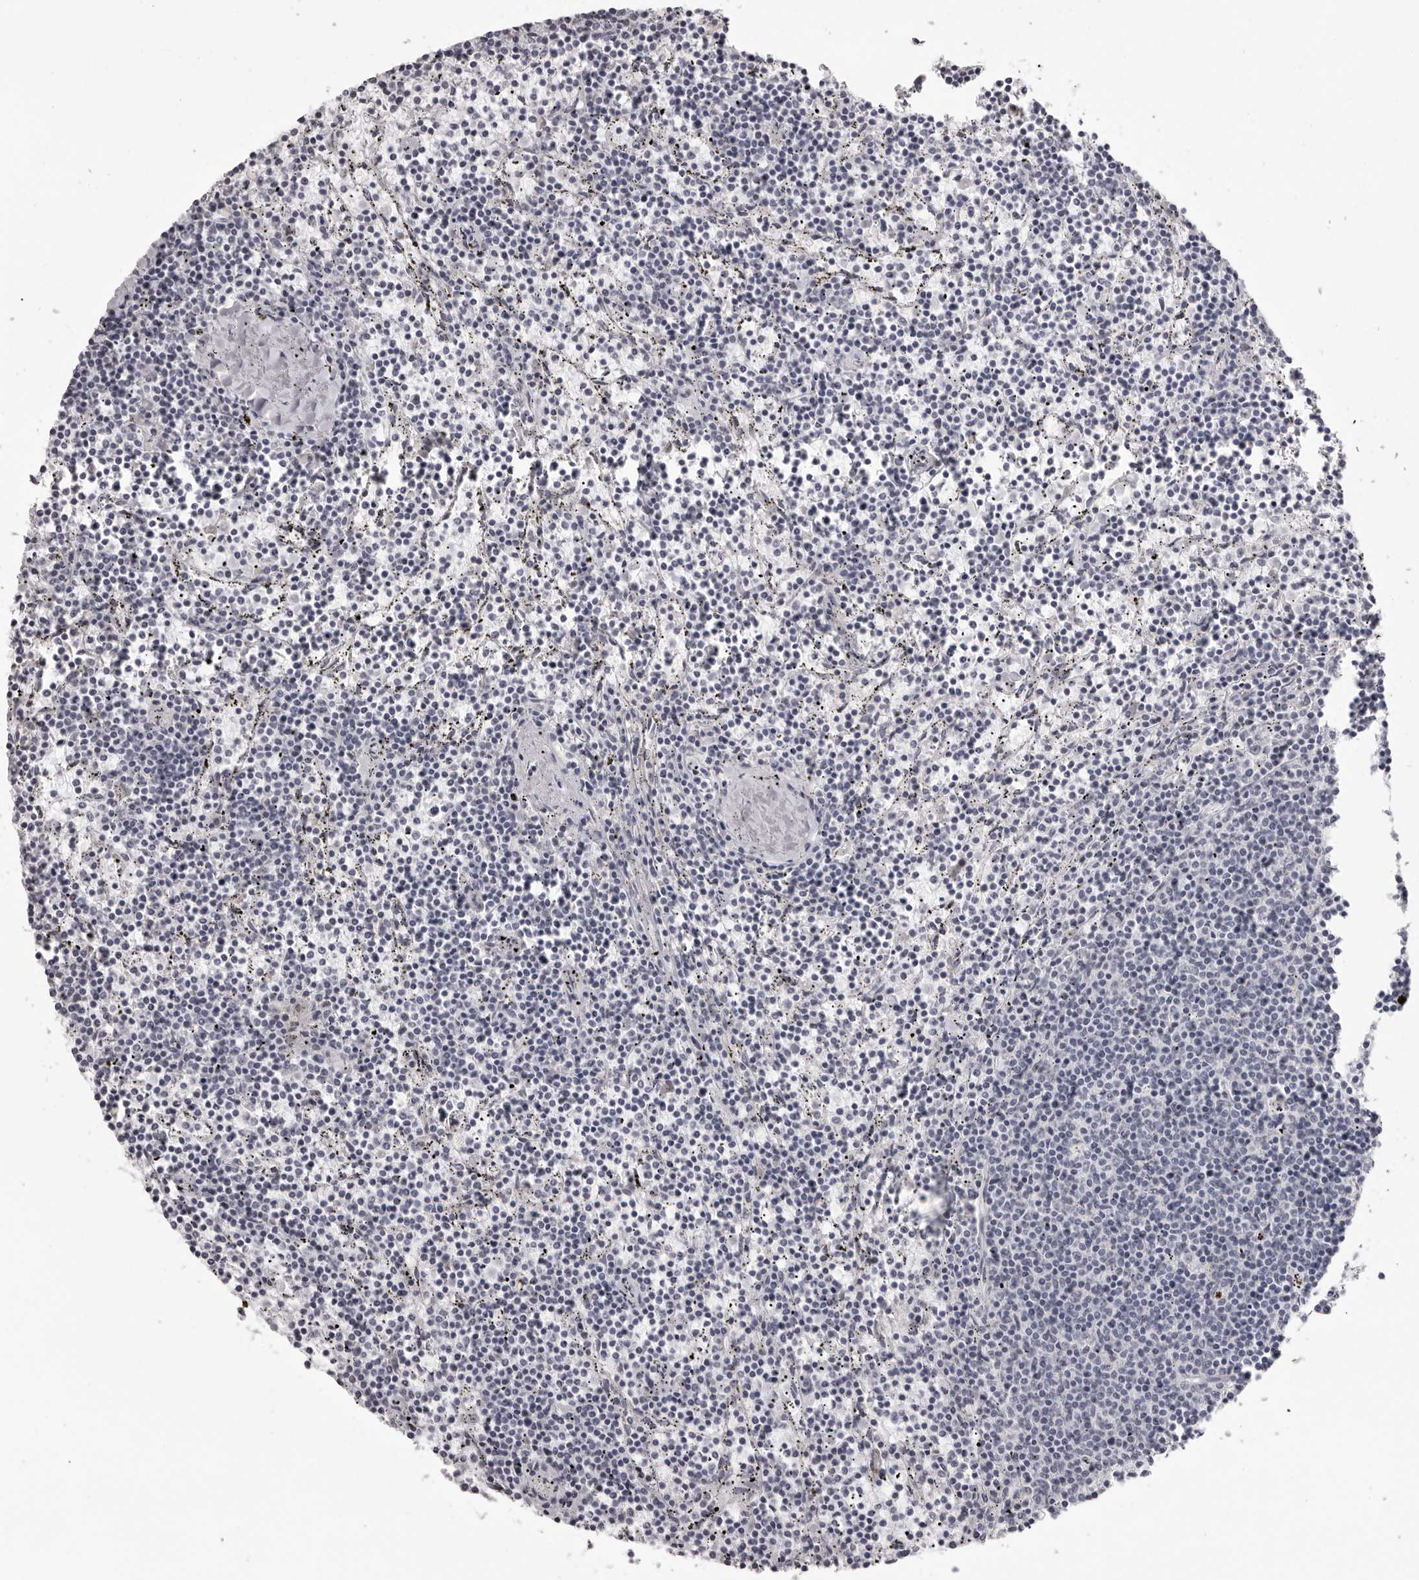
{"staining": {"intensity": "negative", "quantity": "none", "location": "none"}, "tissue": "lymphoma", "cell_type": "Tumor cells", "image_type": "cancer", "snomed": [{"axis": "morphology", "description": "Malignant lymphoma, non-Hodgkin's type, Low grade"}, {"axis": "topography", "description": "Spleen"}], "caption": "An image of human low-grade malignant lymphoma, non-Hodgkin's type is negative for staining in tumor cells.", "gene": "HELZ", "patient": {"sex": "female", "age": 50}}